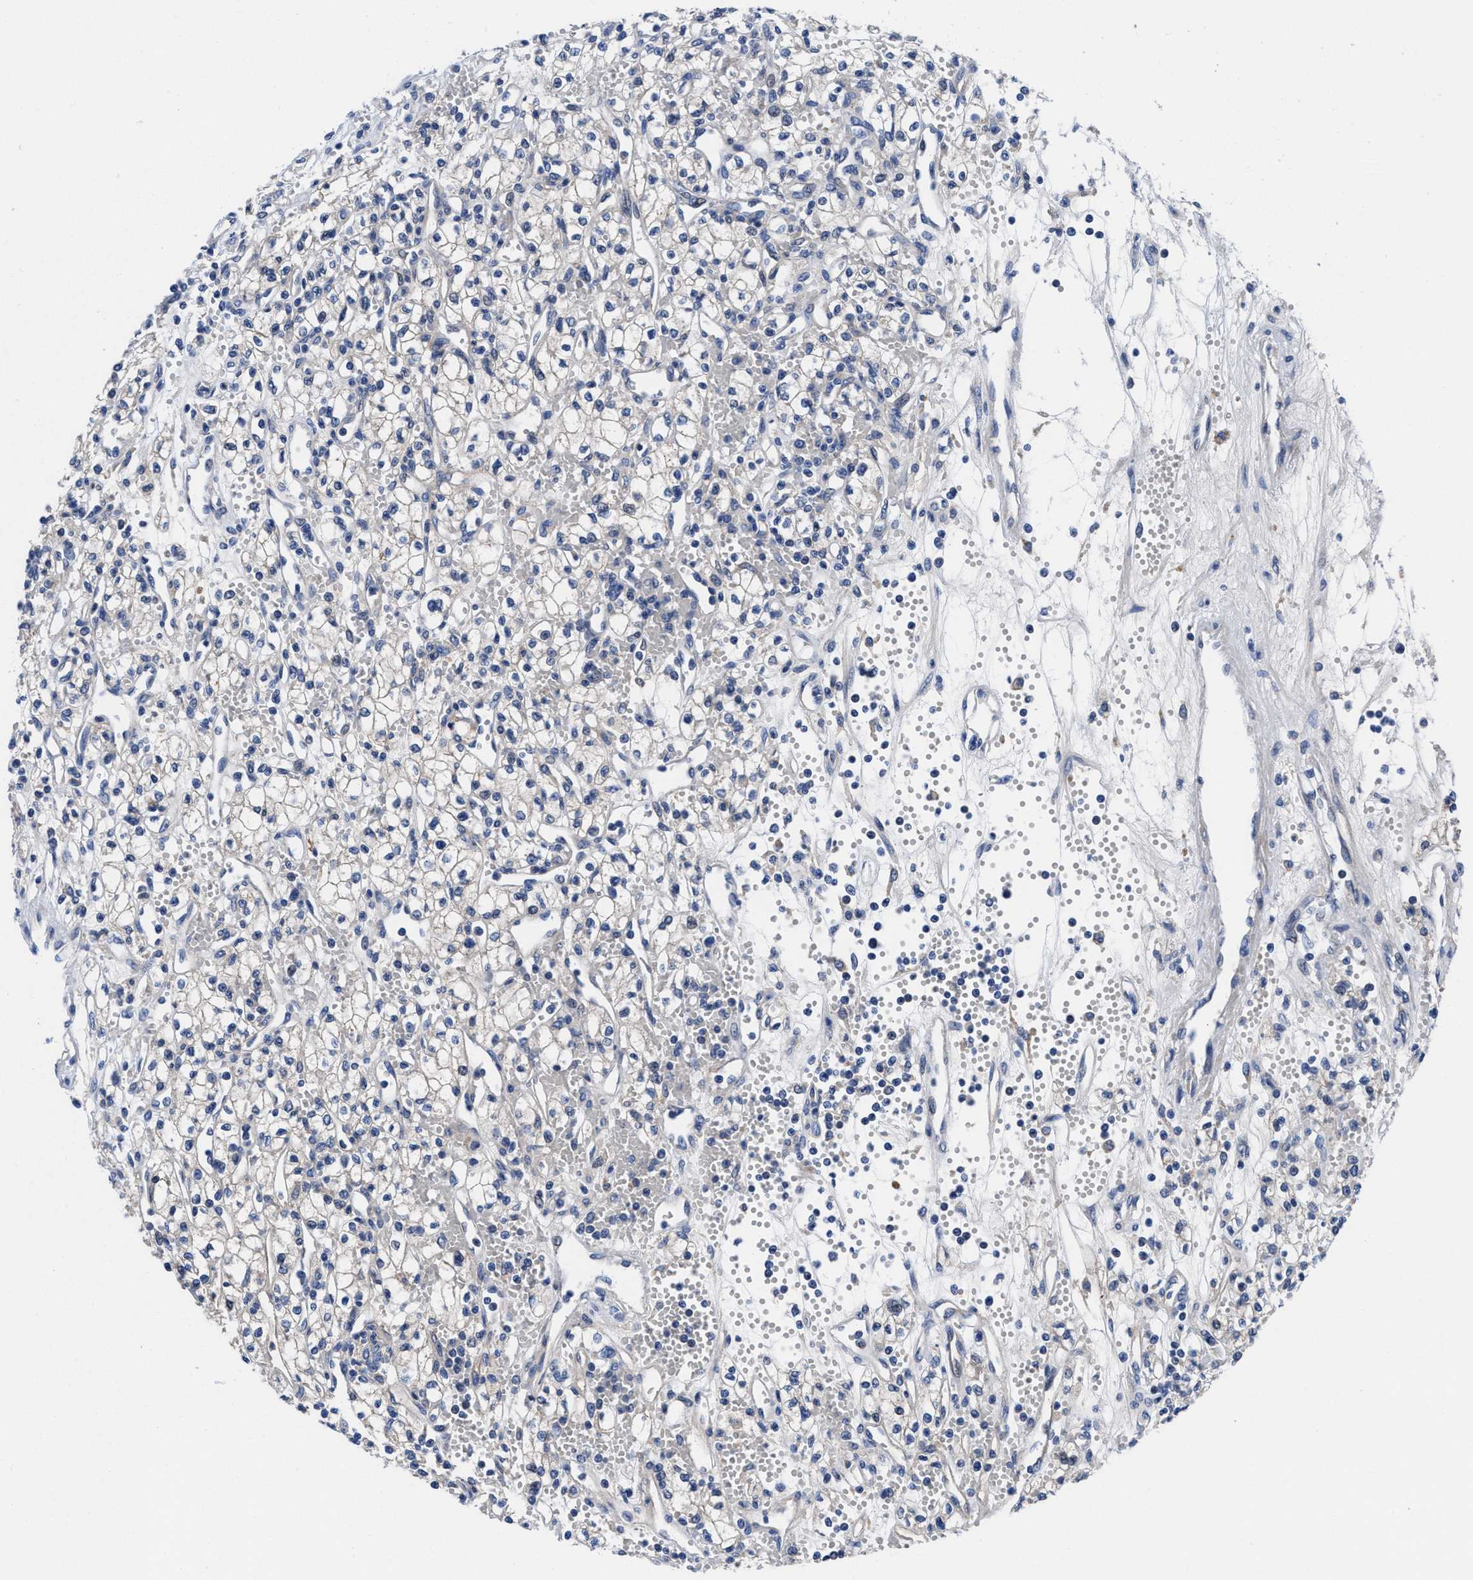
{"staining": {"intensity": "negative", "quantity": "none", "location": "none"}, "tissue": "renal cancer", "cell_type": "Tumor cells", "image_type": "cancer", "snomed": [{"axis": "morphology", "description": "Adenocarcinoma, NOS"}, {"axis": "topography", "description": "Kidney"}], "caption": "This photomicrograph is of adenocarcinoma (renal) stained with immunohistochemistry to label a protein in brown with the nuclei are counter-stained blue. There is no positivity in tumor cells.", "gene": "DHRS13", "patient": {"sex": "male", "age": 59}}